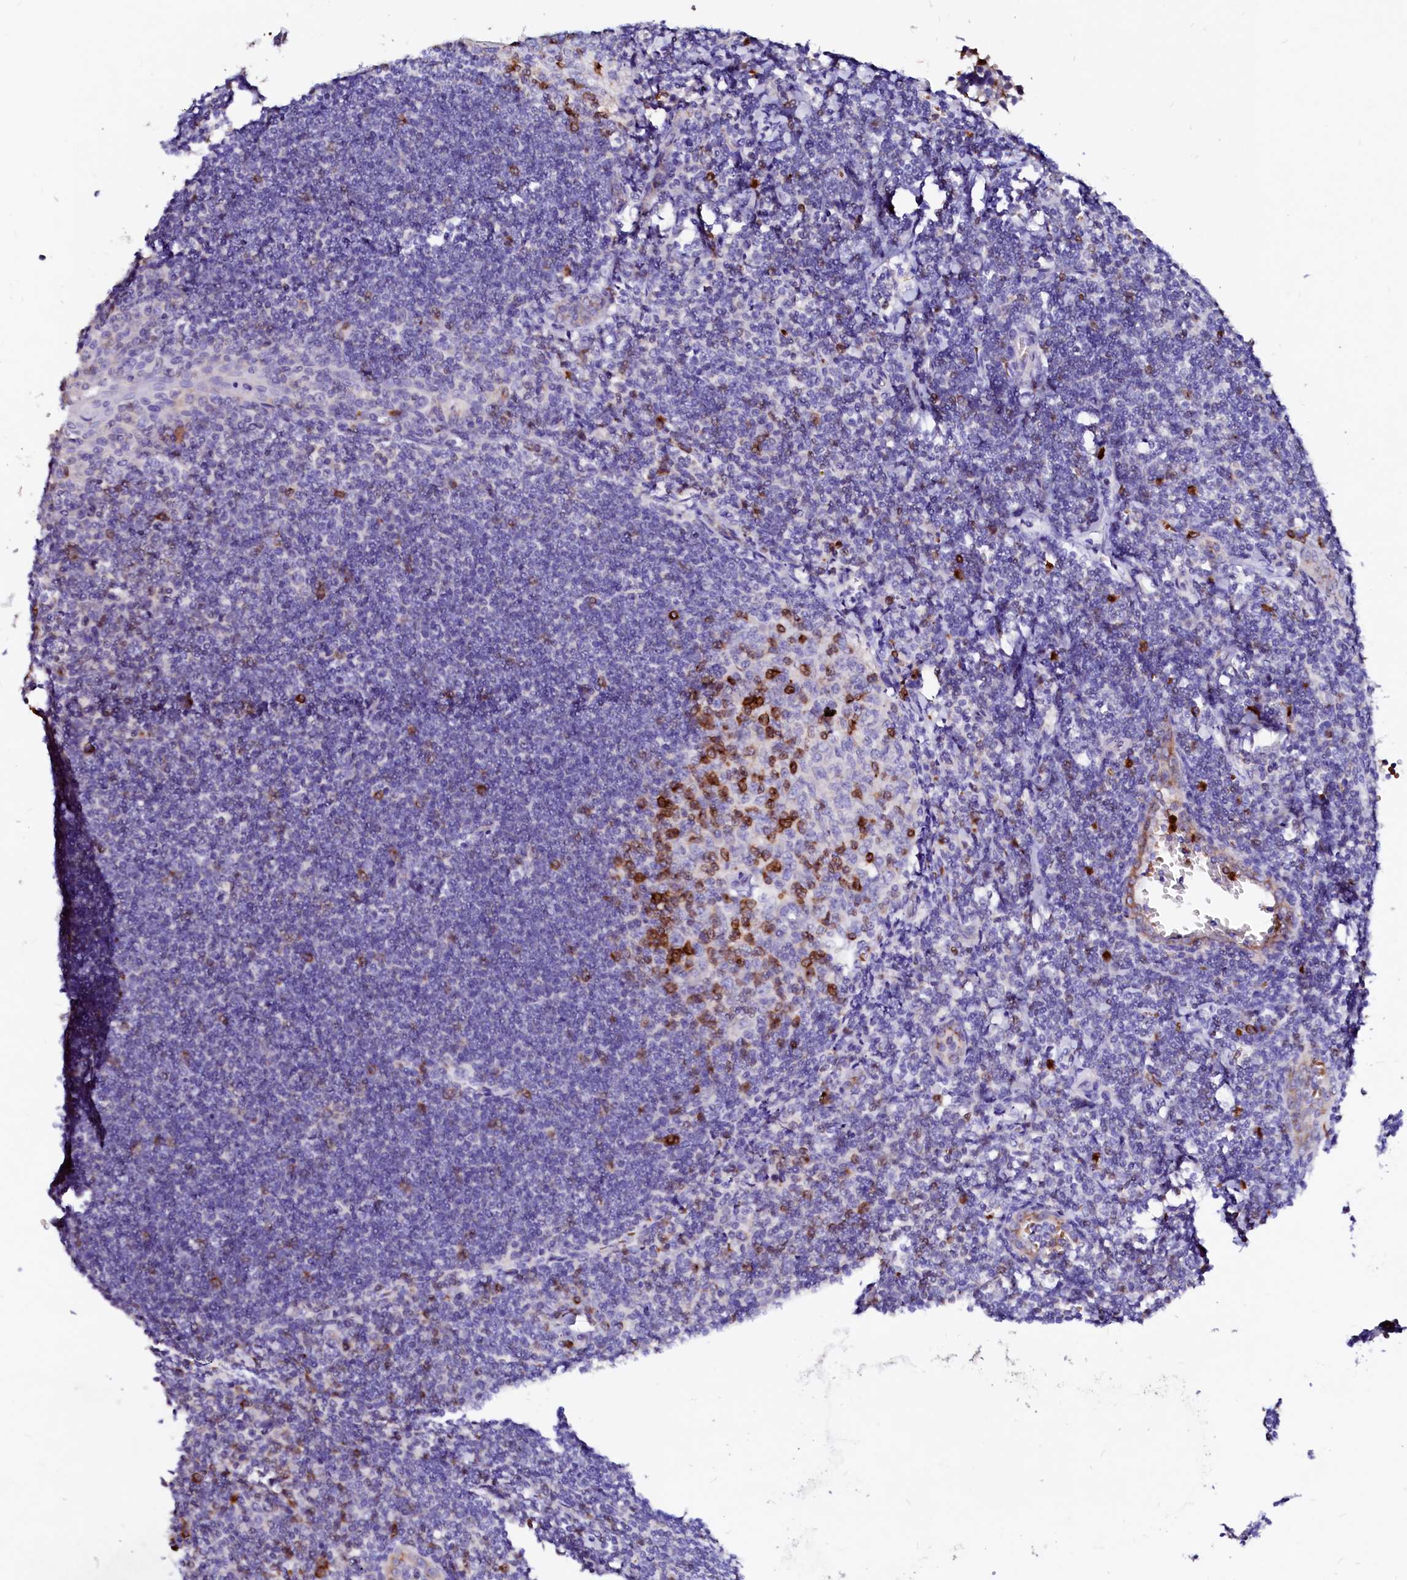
{"staining": {"intensity": "strong", "quantity": "<25%", "location": "cytoplasmic/membranous"}, "tissue": "tonsil", "cell_type": "Germinal center cells", "image_type": "normal", "snomed": [{"axis": "morphology", "description": "Normal tissue, NOS"}, {"axis": "topography", "description": "Tonsil"}], "caption": "High-power microscopy captured an IHC micrograph of normal tonsil, revealing strong cytoplasmic/membranous staining in about <25% of germinal center cells.", "gene": "RAB27A", "patient": {"sex": "male", "age": 27}}